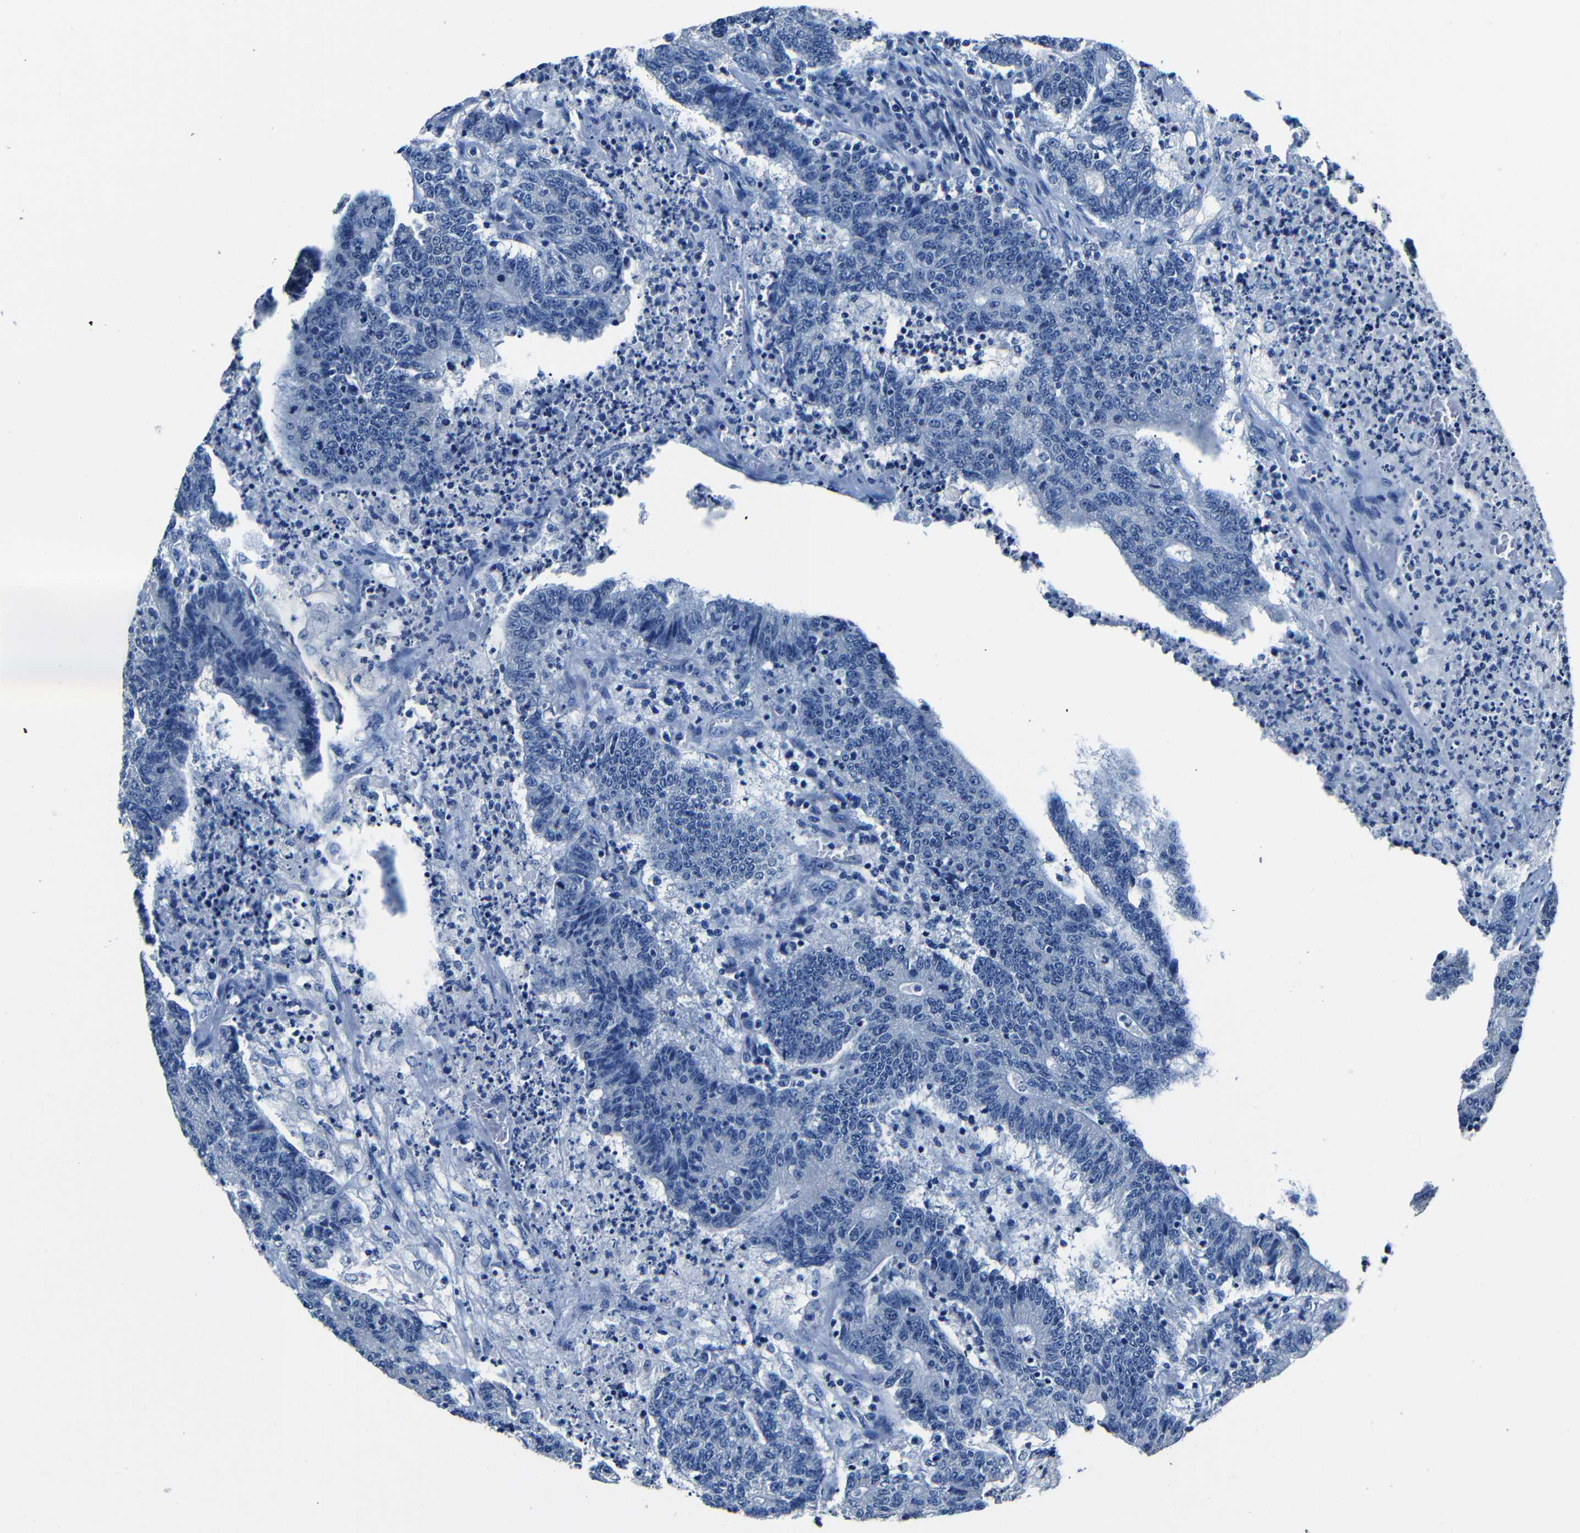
{"staining": {"intensity": "negative", "quantity": "none", "location": "none"}, "tissue": "colorectal cancer", "cell_type": "Tumor cells", "image_type": "cancer", "snomed": [{"axis": "morphology", "description": "Normal tissue, NOS"}, {"axis": "morphology", "description": "Adenocarcinoma, NOS"}, {"axis": "topography", "description": "Colon"}], "caption": "This is an IHC histopathology image of human colorectal cancer. There is no expression in tumor cells.", "gene": "NCMAP", "patient": {"sex": "female", "age": 75}}